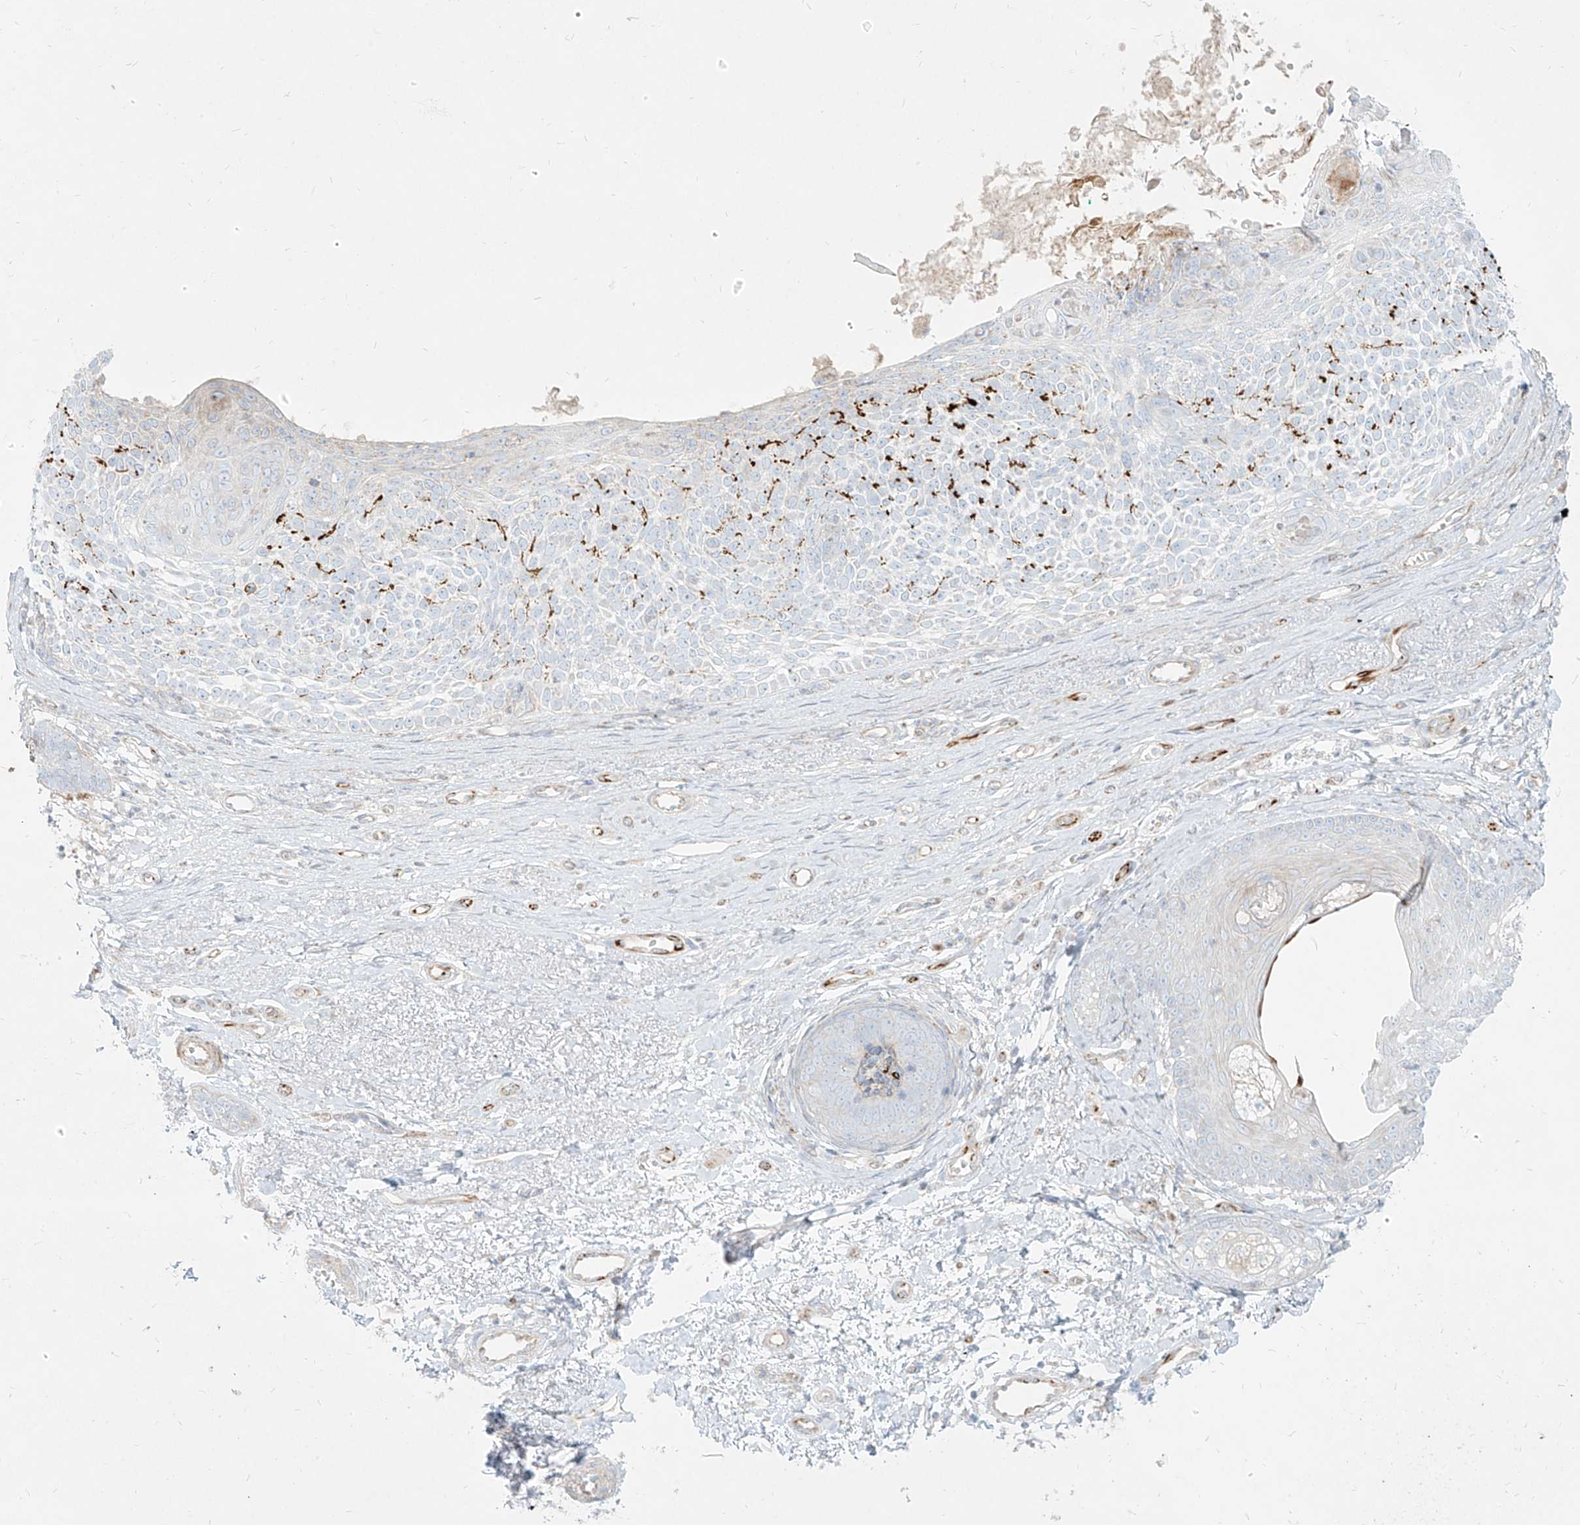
{"staining": {"intensity": "negative", "quantity": "none", "location": "none"}, "tissue": "skin cancer", "cell_type": "Tumor cells", "image_type": "cancer", "snomed": [{"axis": "morphology", "description": "Basal cell carcinoma"}, {"axis": "topography", "description": "Skin"}], "caption": "High power microscopy image of an immunohistochemistry photomicrograph of skin basal cell carcinoma, revealing no significant staining in tumor cells. The staining was performed using DAB (3,3'-diaminobenzidine) to visualize the protein expression in brown, while the nuclei were stained in blue with hematoxylin (Magnification: 20x).", "gene": "MTX2", "patient": {"sex": "female", "age": 81}}